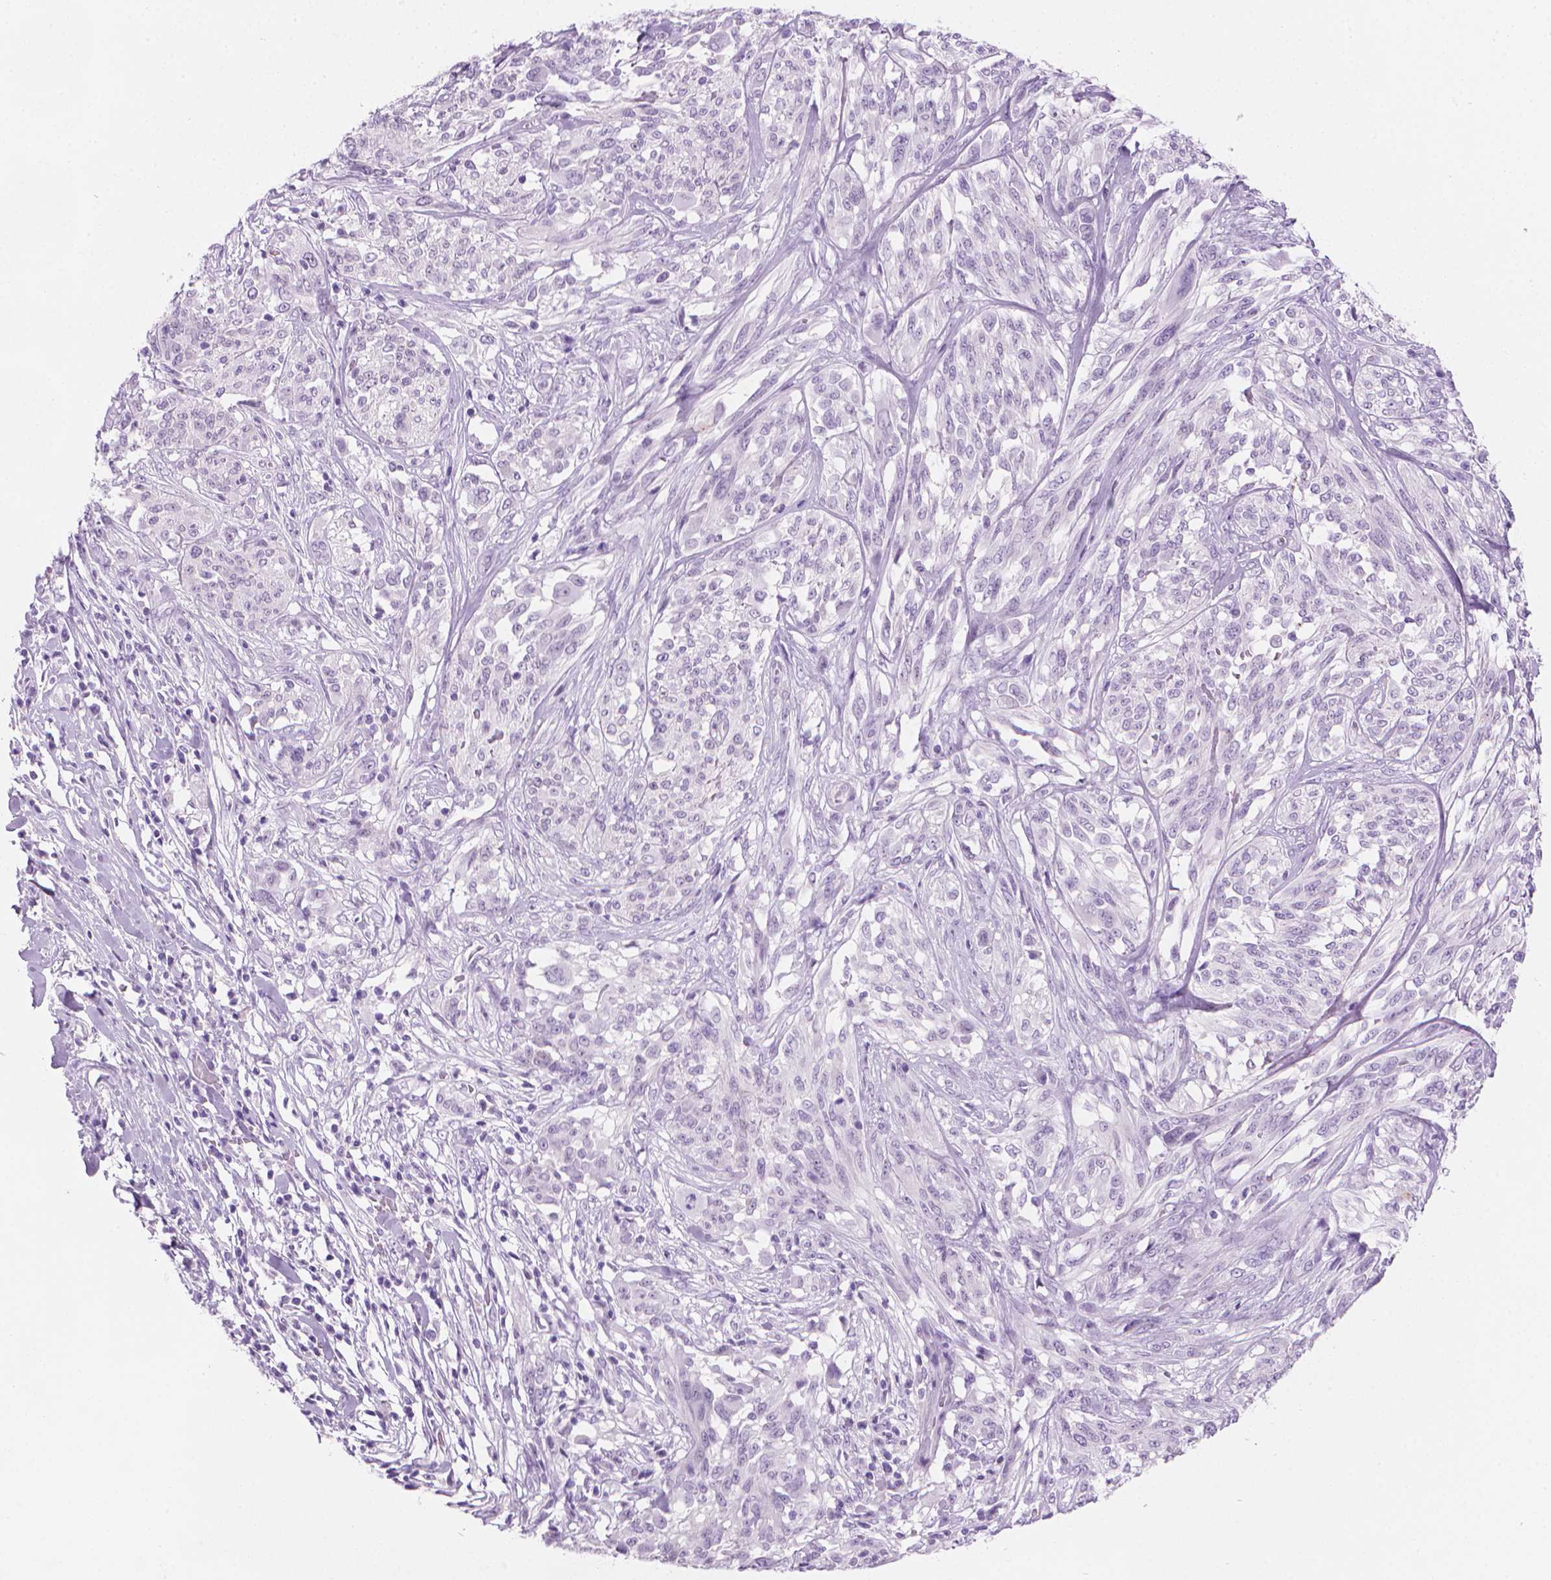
{"staining": {"intensity": "negative", "quantity": "none", "location": "none"}, "tissue": "melanoma", "cell_type": "Tumor cells", "image_type": "cancer", "snomed": [{"axis": "morphology", "description": "Malignant melanoma, NOS"}, {"axis": "topography", "description": "Skin"}], "caption": "A high-resolution micrograph shows immunohistochemistry staining of malignant melanoma, which demonstrates no significant expression in tumor cells.", "gene": "TTC29", "patient": {"sex": "female", "age": 91}}